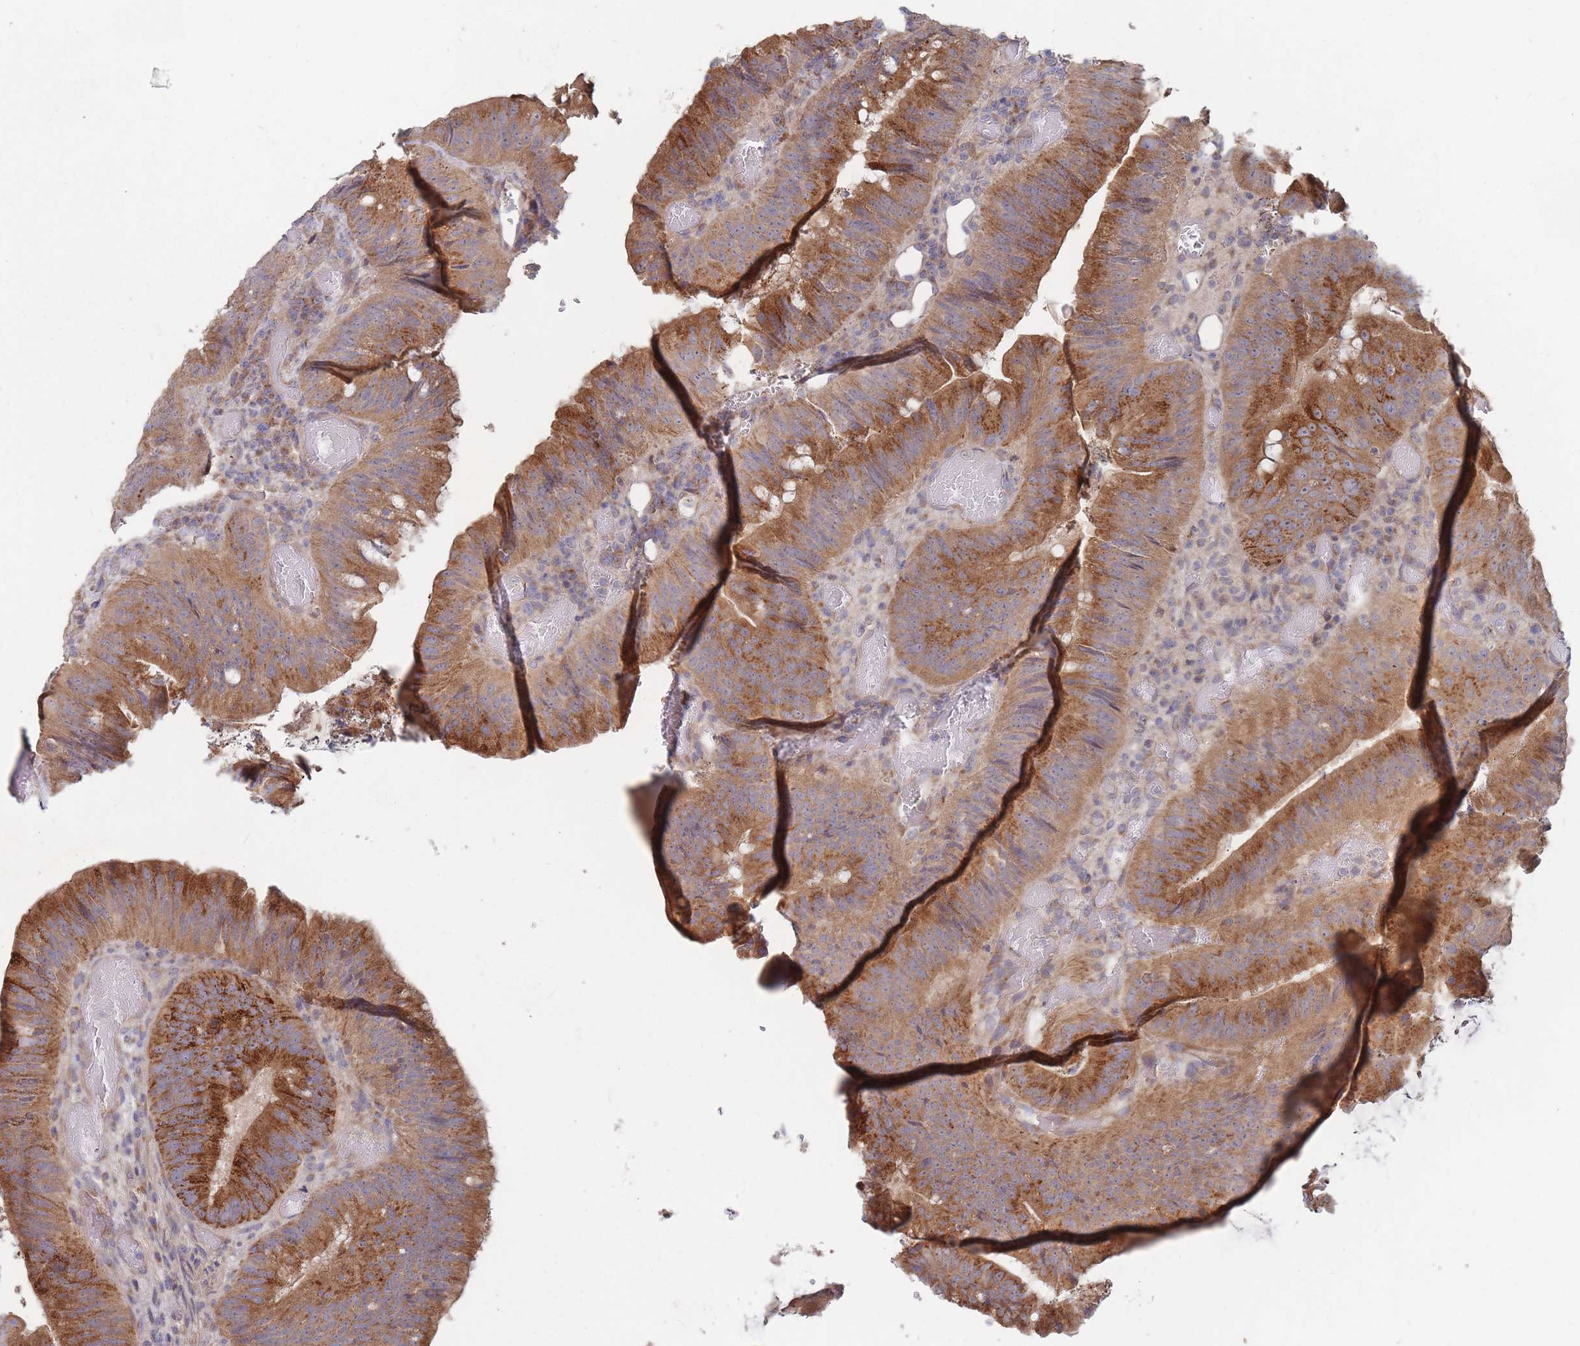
{"staining": {"intensity": "moderate", "quantity": ">75%", "location": "cytoplasmic/membranous"}, "tissue": "colorectal cancer", "cell_type": "Tumor cells", "image_type": "cancer", "snomed": [{"axis": "morphology", "description": "Adenocarcinoma, NOS"}, {"axis": "topography", "description": "Colon"}], "caption": "About >75% of tumor cells in human adenocarcinoma (colorectal) display moderate cytoplasmic/membranous protein positivity as visualized by brown immunohistochemical staining.", "gene": "SLC35F5", "patient": {"sex": "female", "age": 43}}